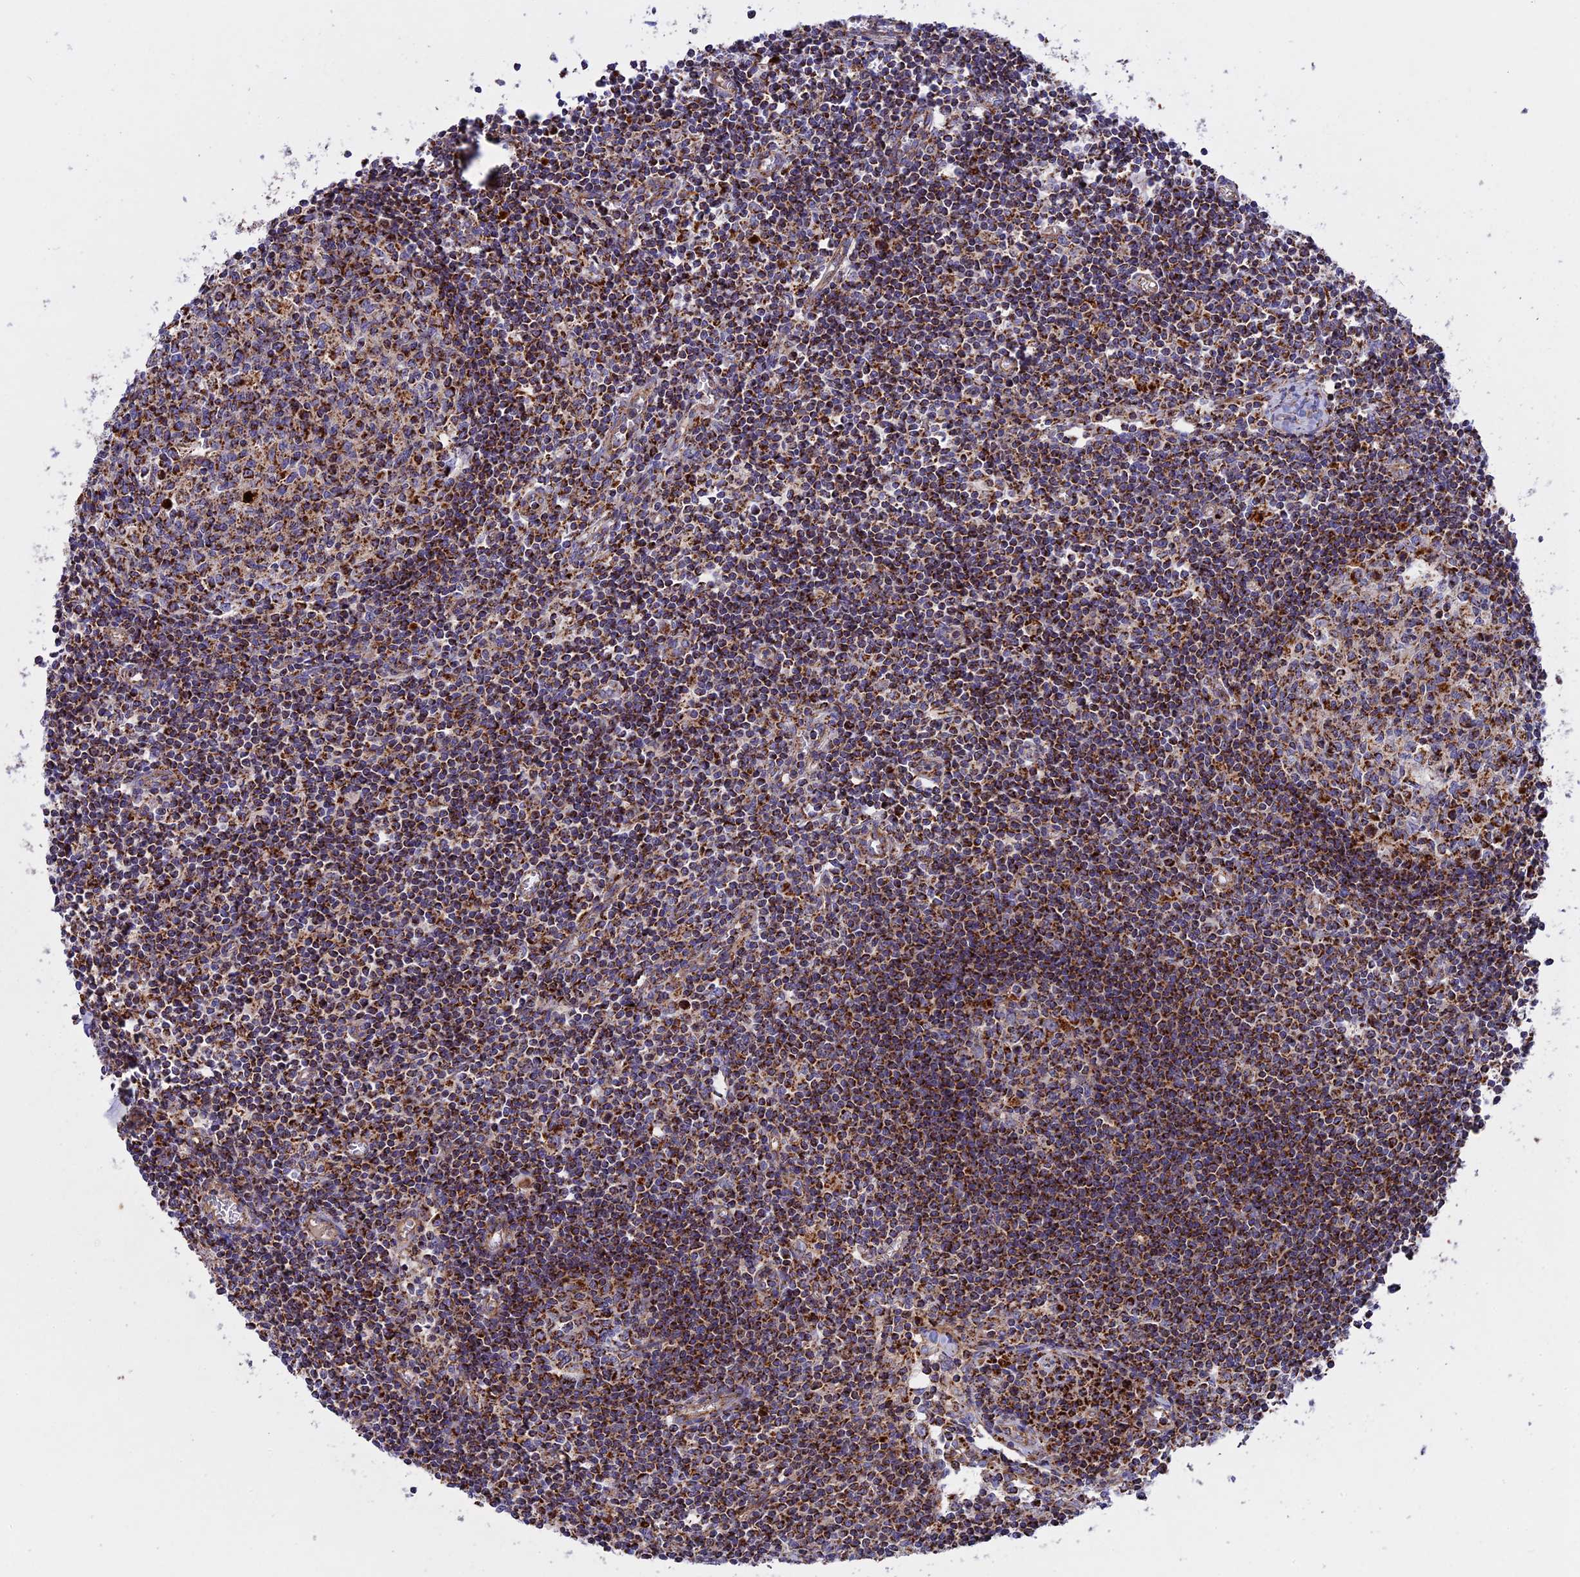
{"staining": {"intensity": "strong", "quantity": ">75%", "location": "cytoplasmic/membranous"}, "tissue": "lymph node", "cell_type": "Germinal center cells", "image_type": "normal", "snomed": [{"axis": "morphology", "description": "Normal tissue, NOS"}, {"axis": "topography", "description": "Lymph node"}], "caption": "A micrograph of human lymph node stained for a protein reveals strong cytoplasmic/membranous brown staining in germinal center cells.", "gene": "UQCRB", "patient": {"sex": "female", "age": 55}}